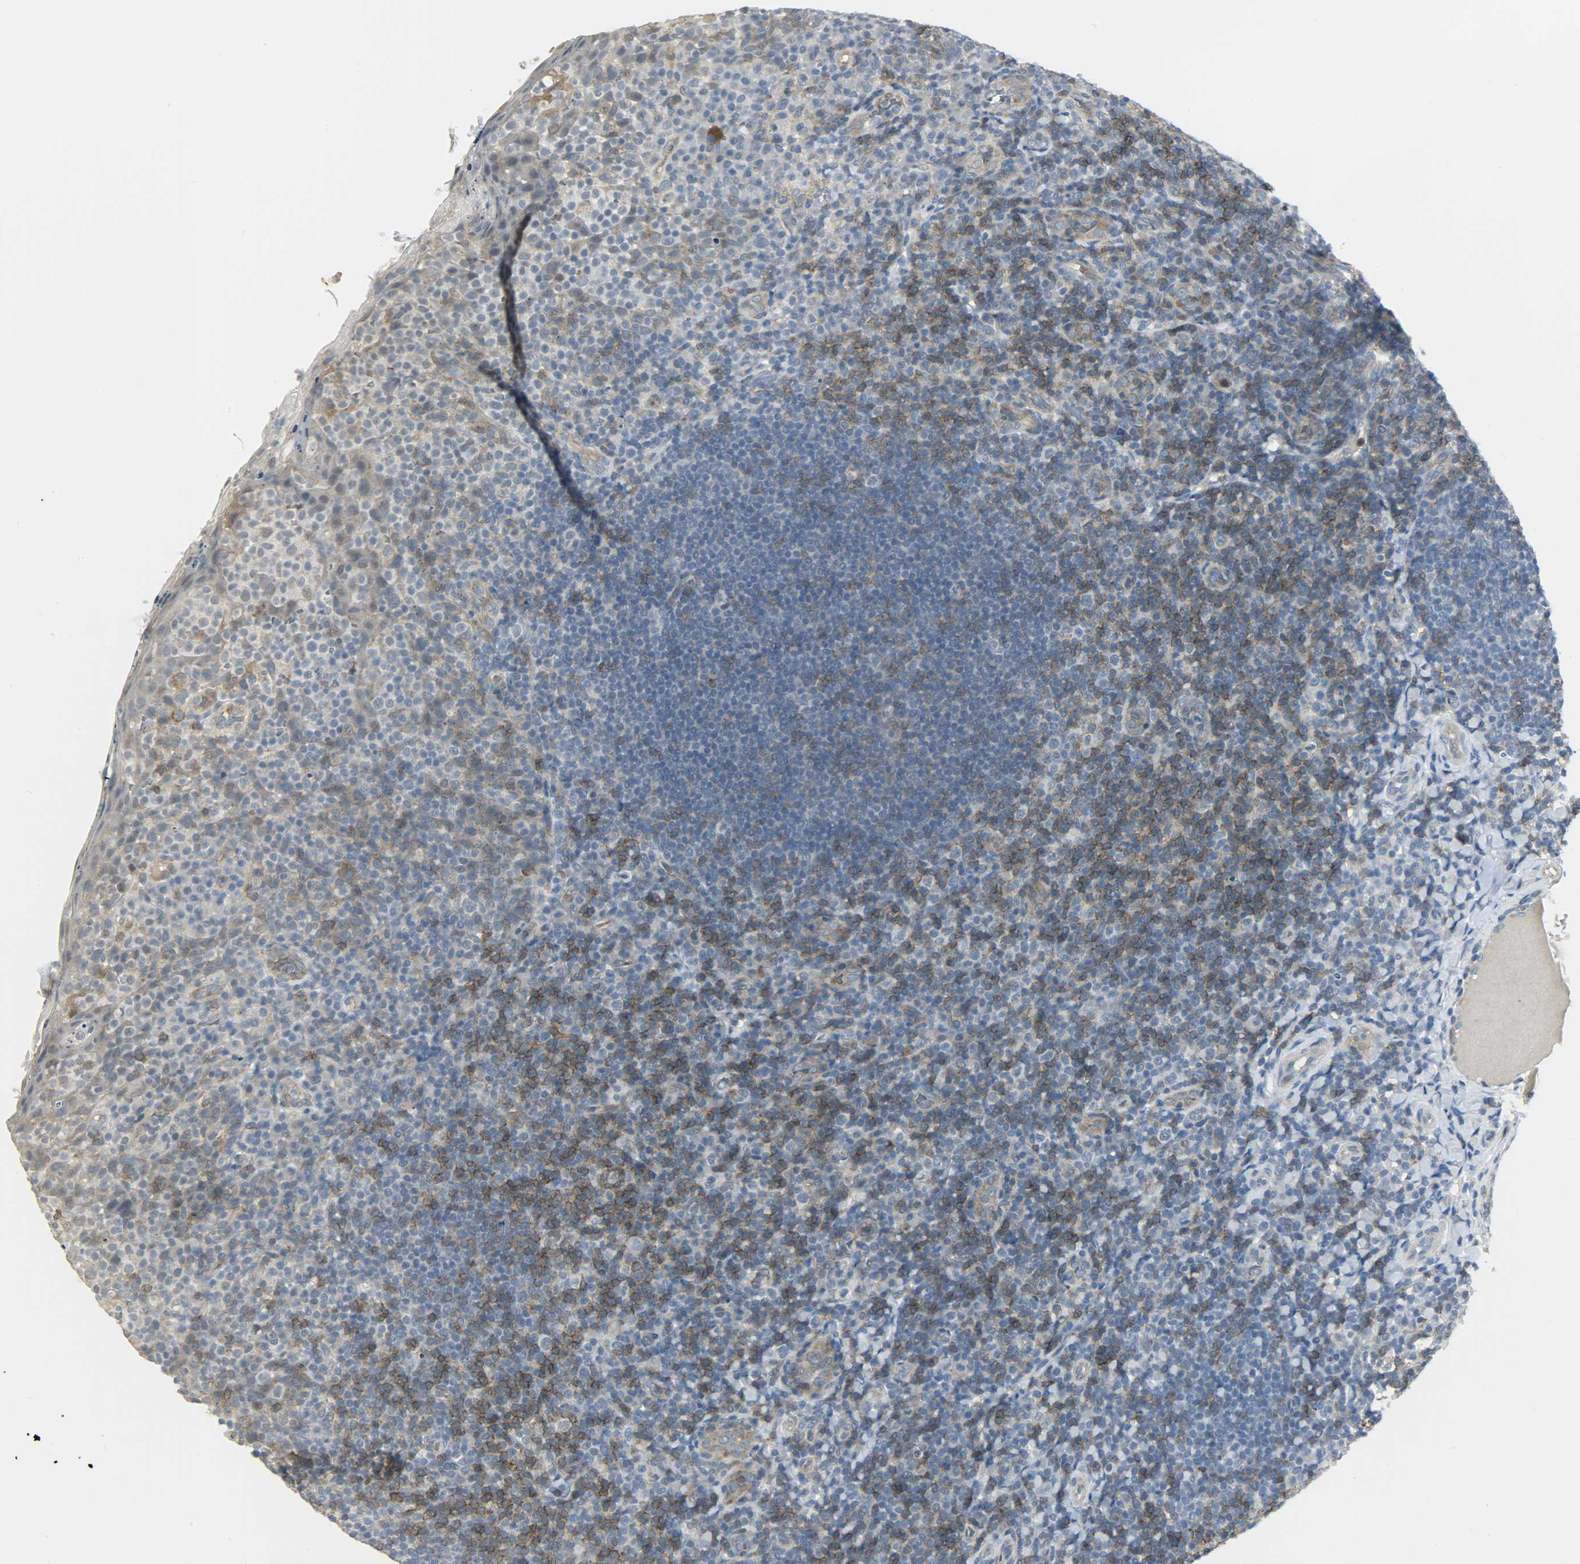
{"staining": {"intensity": "weak", "quantity": "<25%", "location": "cytoplasmic/membranous"}, "tissue": "tonsil", "cell_type": "Germinal center cells", "image_type": "normal", "snomed": [{"axis": "morphology", "description": "Normal tissue, NOS"}, {"axis": "topography", "description": "Tonsil"}], "caption": "The immunohistochemistry (IHC) histopathology image has no significant staining in germinal center cells of tonsil. (DAB (3,3'-diaminobenzidine) IHC, high magnification).", "gene": "CD4", "patient": {"sex": "male", "age": 17}}